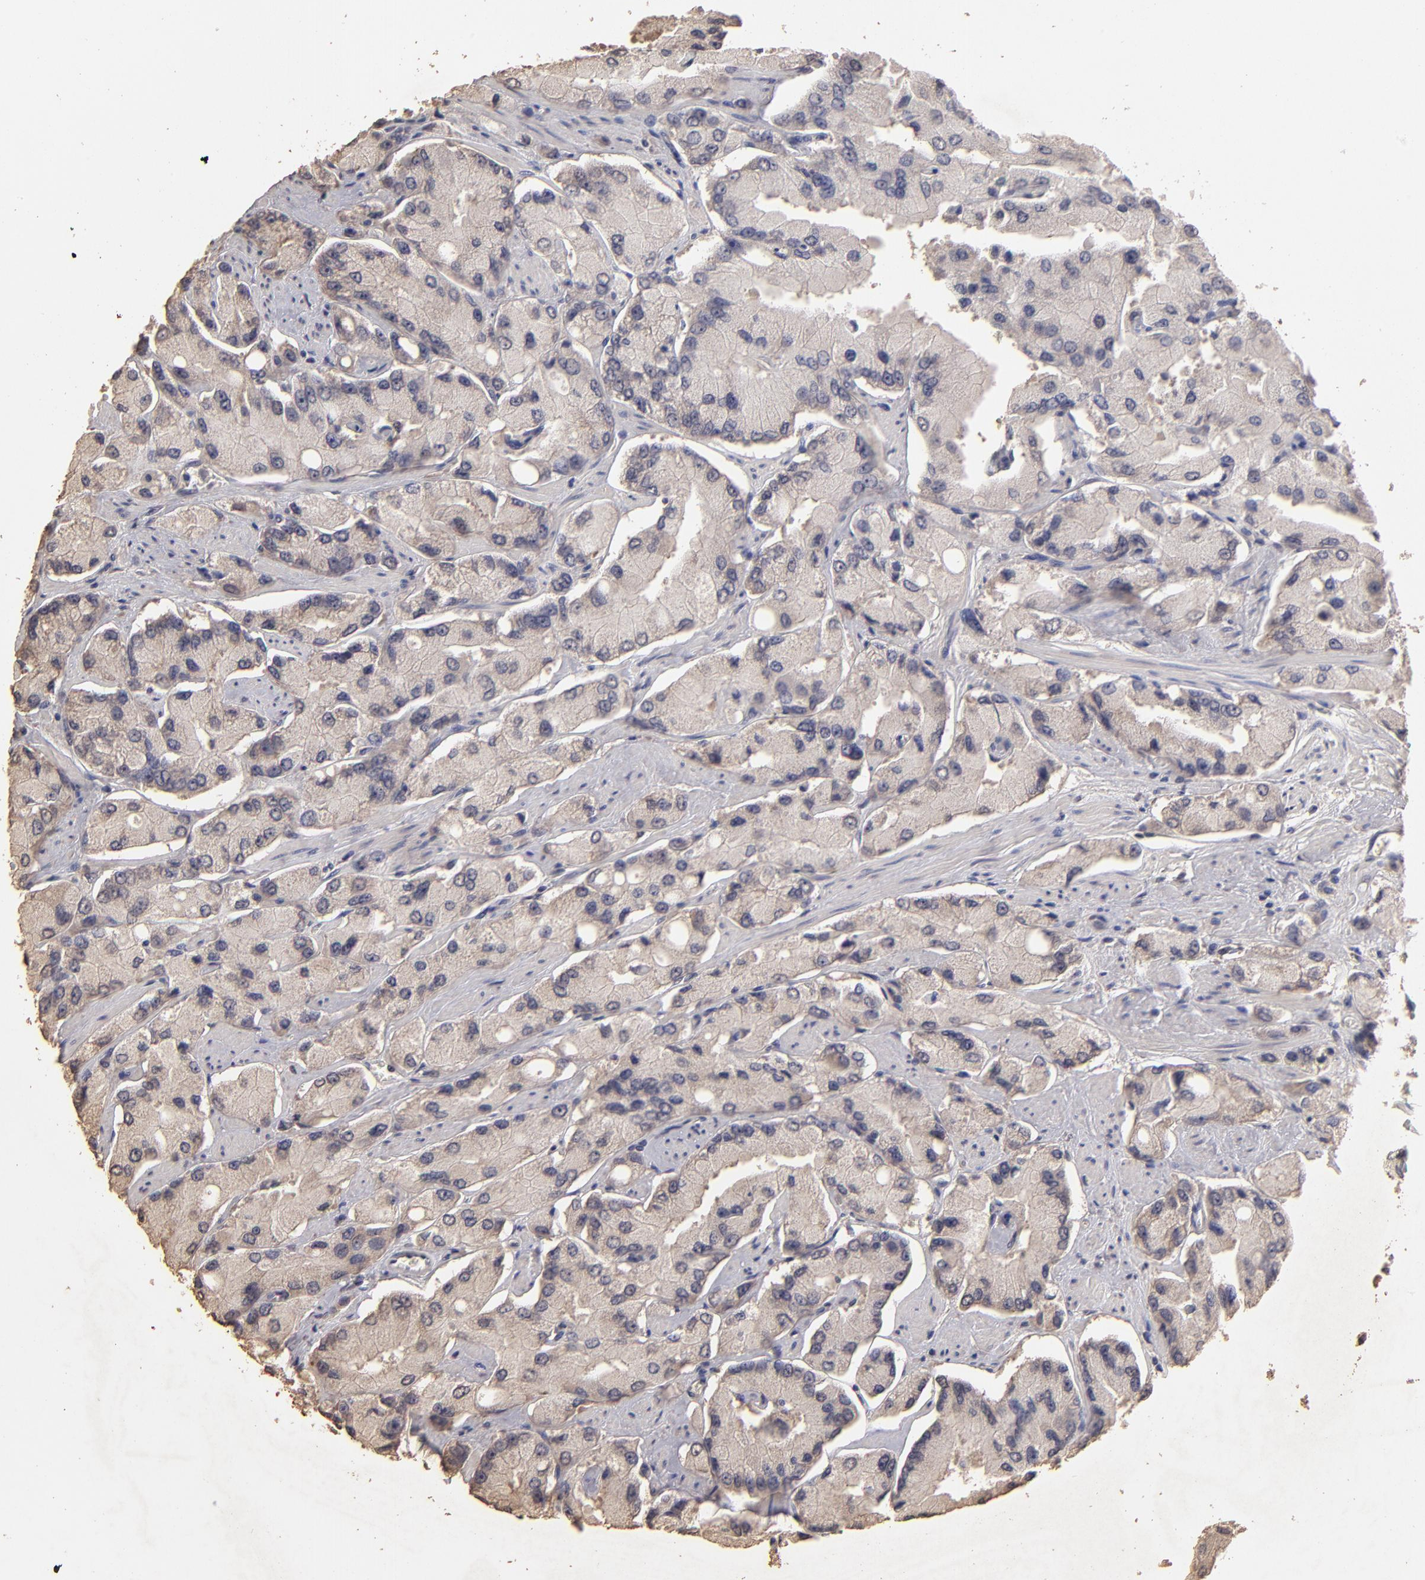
{"staining": {"intensity": "weak", "quantity": ">75%", "location": "cytoplasmic/membranous"}, "tissue": "prostate cancer", "cell_type": "Tumor cells", "image_type": "cancer", "snomed": [{"axis": "morphology", "description": "Adenocarcinoma, High grade"}, {"axis": "topography", "description": "Prostate"}], "caption": "Tumor cells reveal low levels of weak cytoplasmic/membranous positivity in approximately >75% of cells in prostate cancer.", "gene": "OPHN1", "patient": {"sex": "male", "age": 58}}